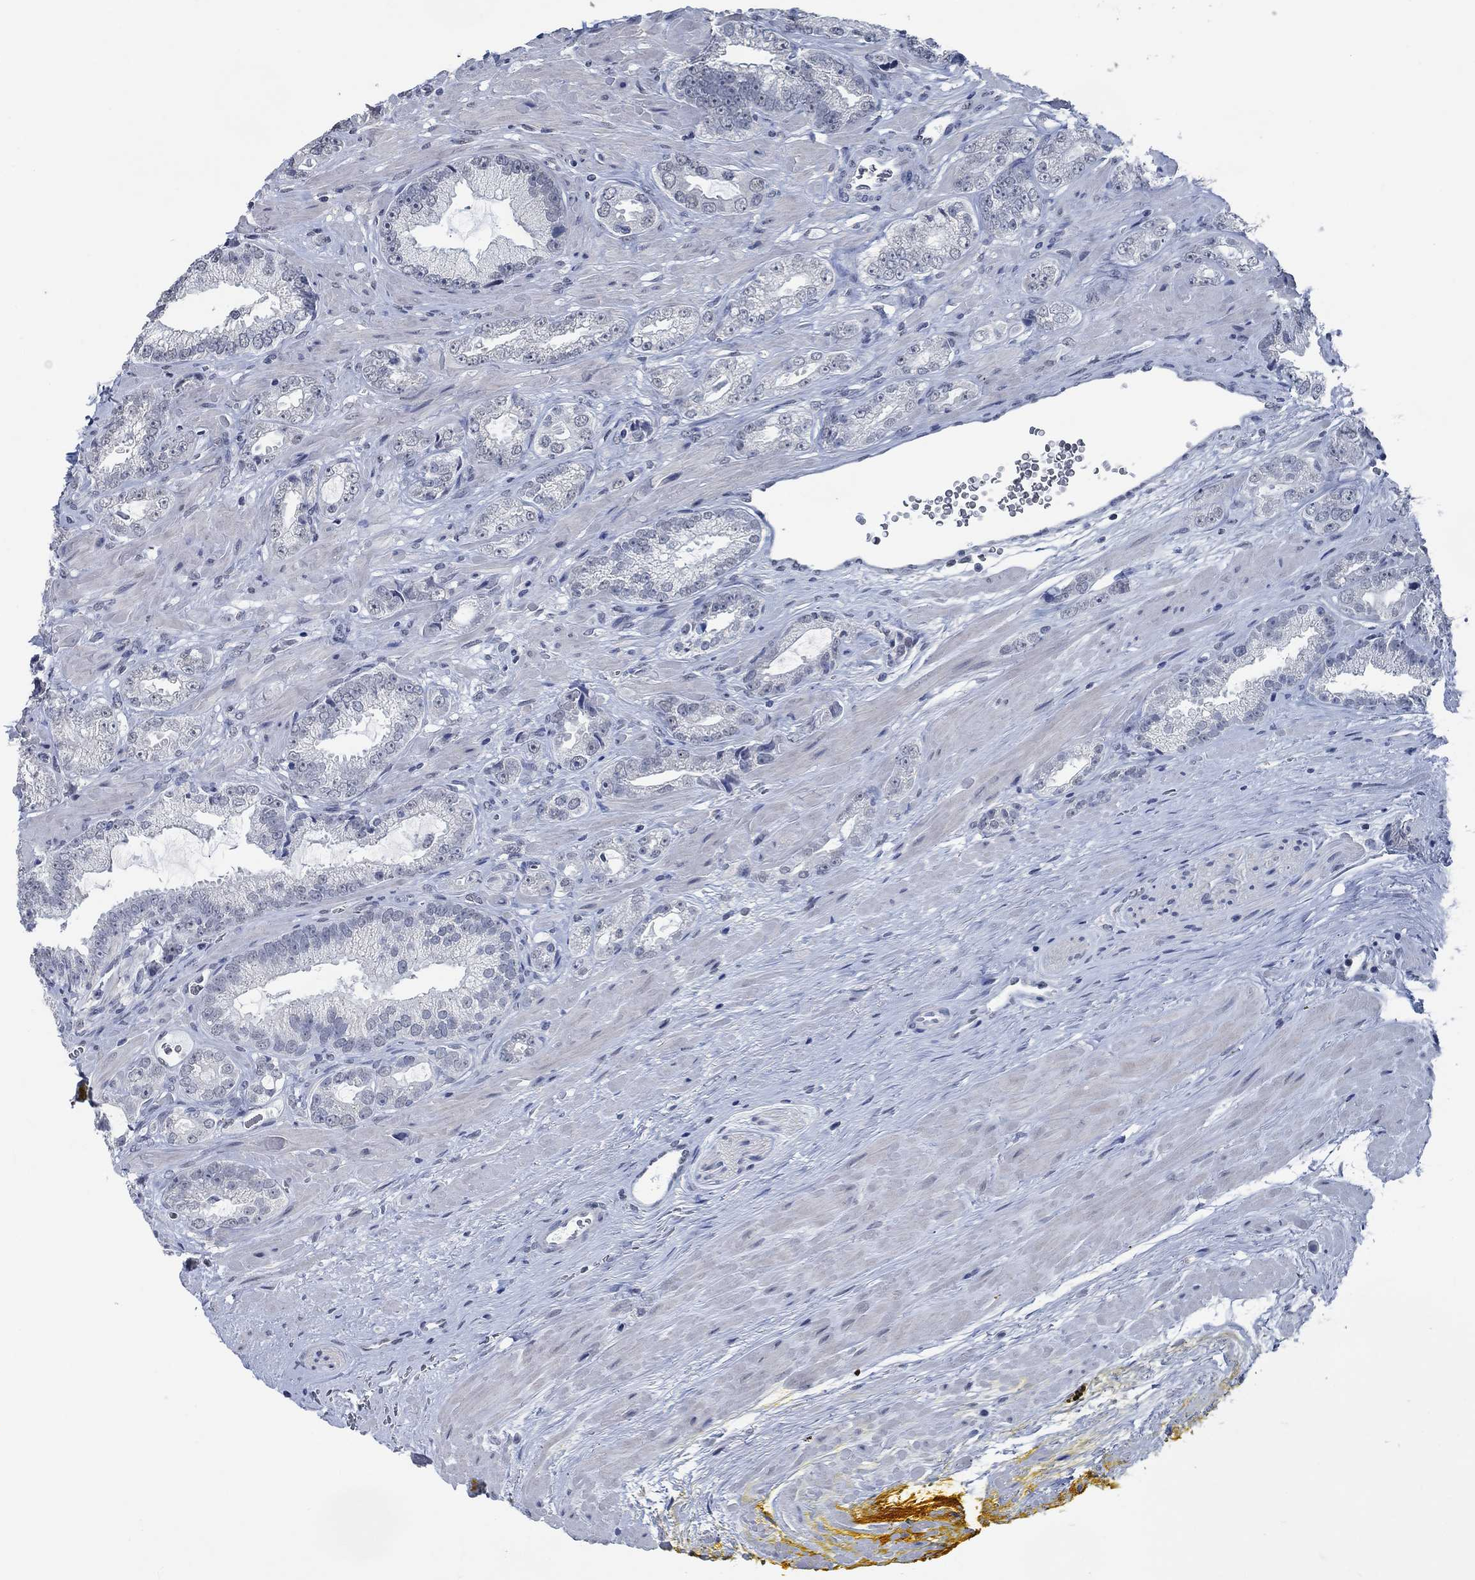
{"staining": {"intensity": "negative", "quantity": "none", "location": "none"}, "tissue": "prostate cancer", "cell_type": "Tumor cells", "image_type": "cancer", "snomed": [{"axis": "morphology", "description": "Adenocarcinoma, NOS"}, {"axis": "topography", "description": "Prostate"}], "caption": "Tumor cells are negative for brown protein staining in adenocarcinoma (prostate).", "gene": "OBSCN", "patient": {"sex": "male", "age": 67}}